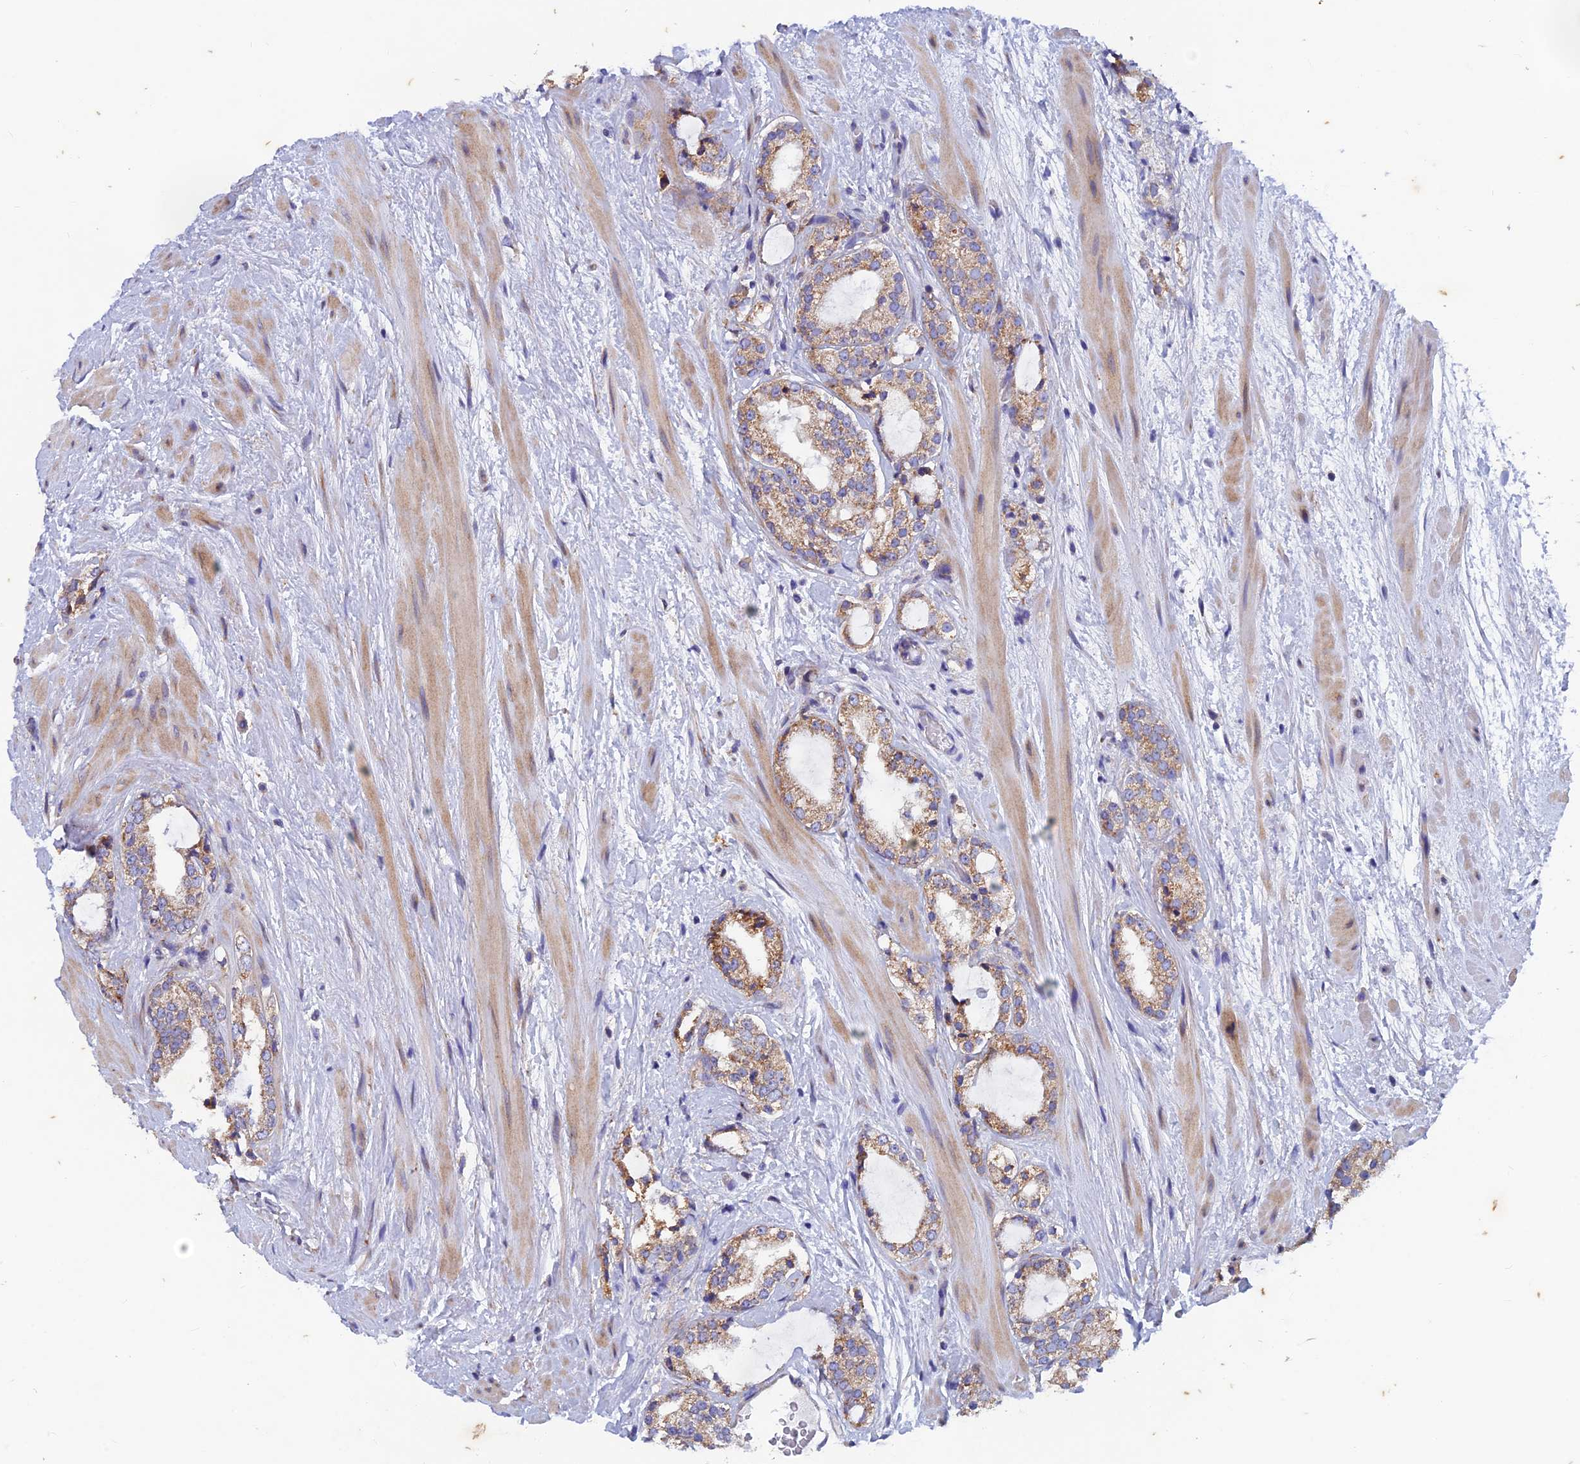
{"staining": {"intensity": "moderate", "quantity": "25%-75%", "location": "cytoplasmic/membranous"}, "tissue": "prostate cancer", "cell_type": "Tumor cells", "image_type": "cancer", "snomed": [{"axis": "morphology", "description": "Adenocarcinoma, High grade"}, {"axis": "topography", "description": "Prostate"}], "caption": "A brown stain shows moderate cytoplasmic/membranous expression of a protein in prostate cancer tumor cells.", "gene": "AP4S1", "patient": {"sex": "male", "age": 64}}